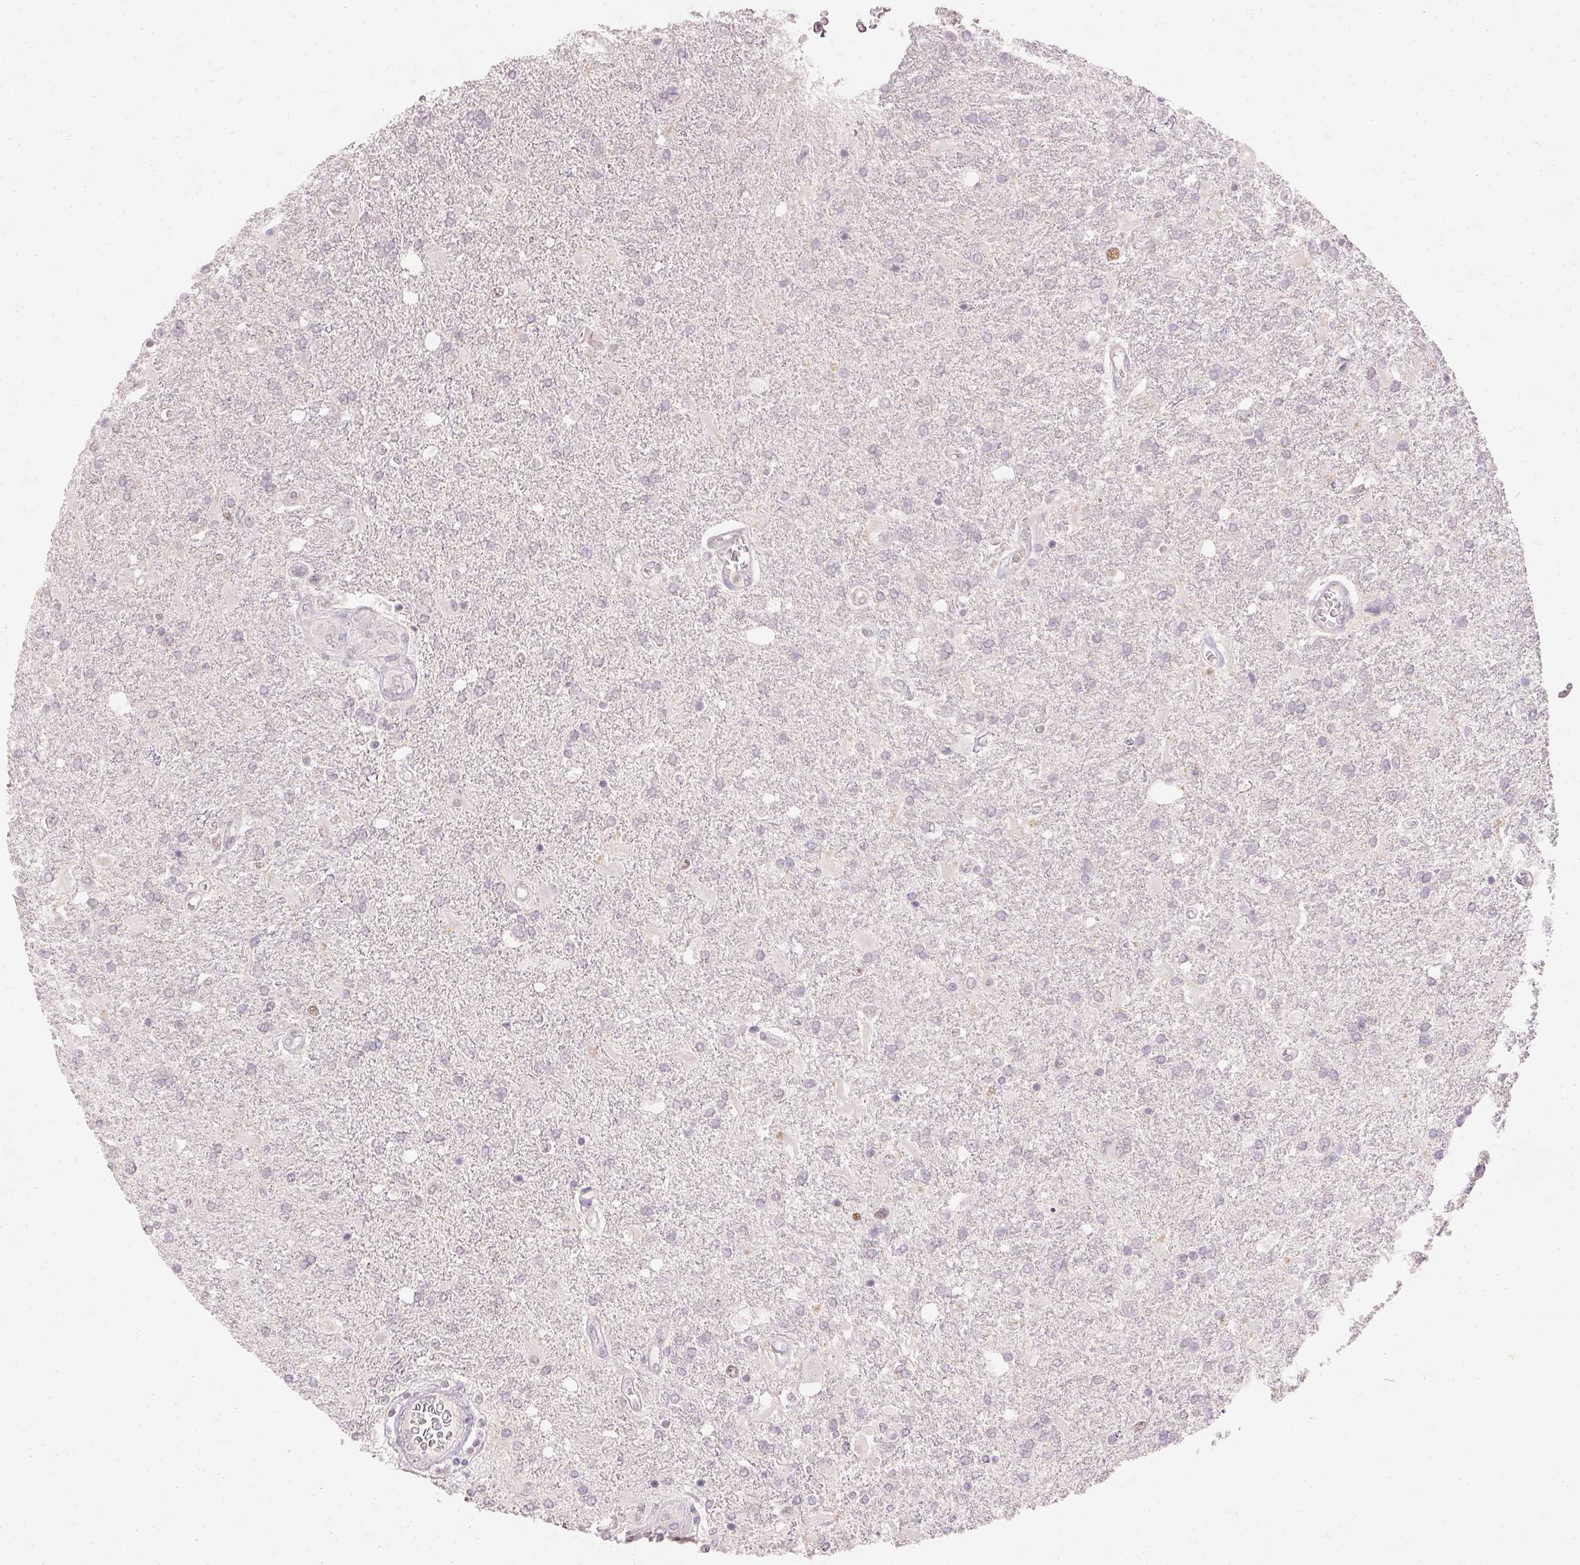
{"staining": {"intensity": "negative", "quantity": "none", "location": "none"}, "tissue": "glioma", "cell_type": "Tumor cells", "image_type": "cancer", "snomed": [{"axis": "morphology", "description": "Glioma, malignant, High grade"}, {"axis": "topography", "description": "Cerebral cortex"}], "caption": "Immunohistochemistry image of neoplastic tissue: human malignant glioma (high-grade) stained with DAB exhibits no significant protein positivity in tumor cells.", "gene": "SKP2", "patient": {"sex": "male", "age": 79}}